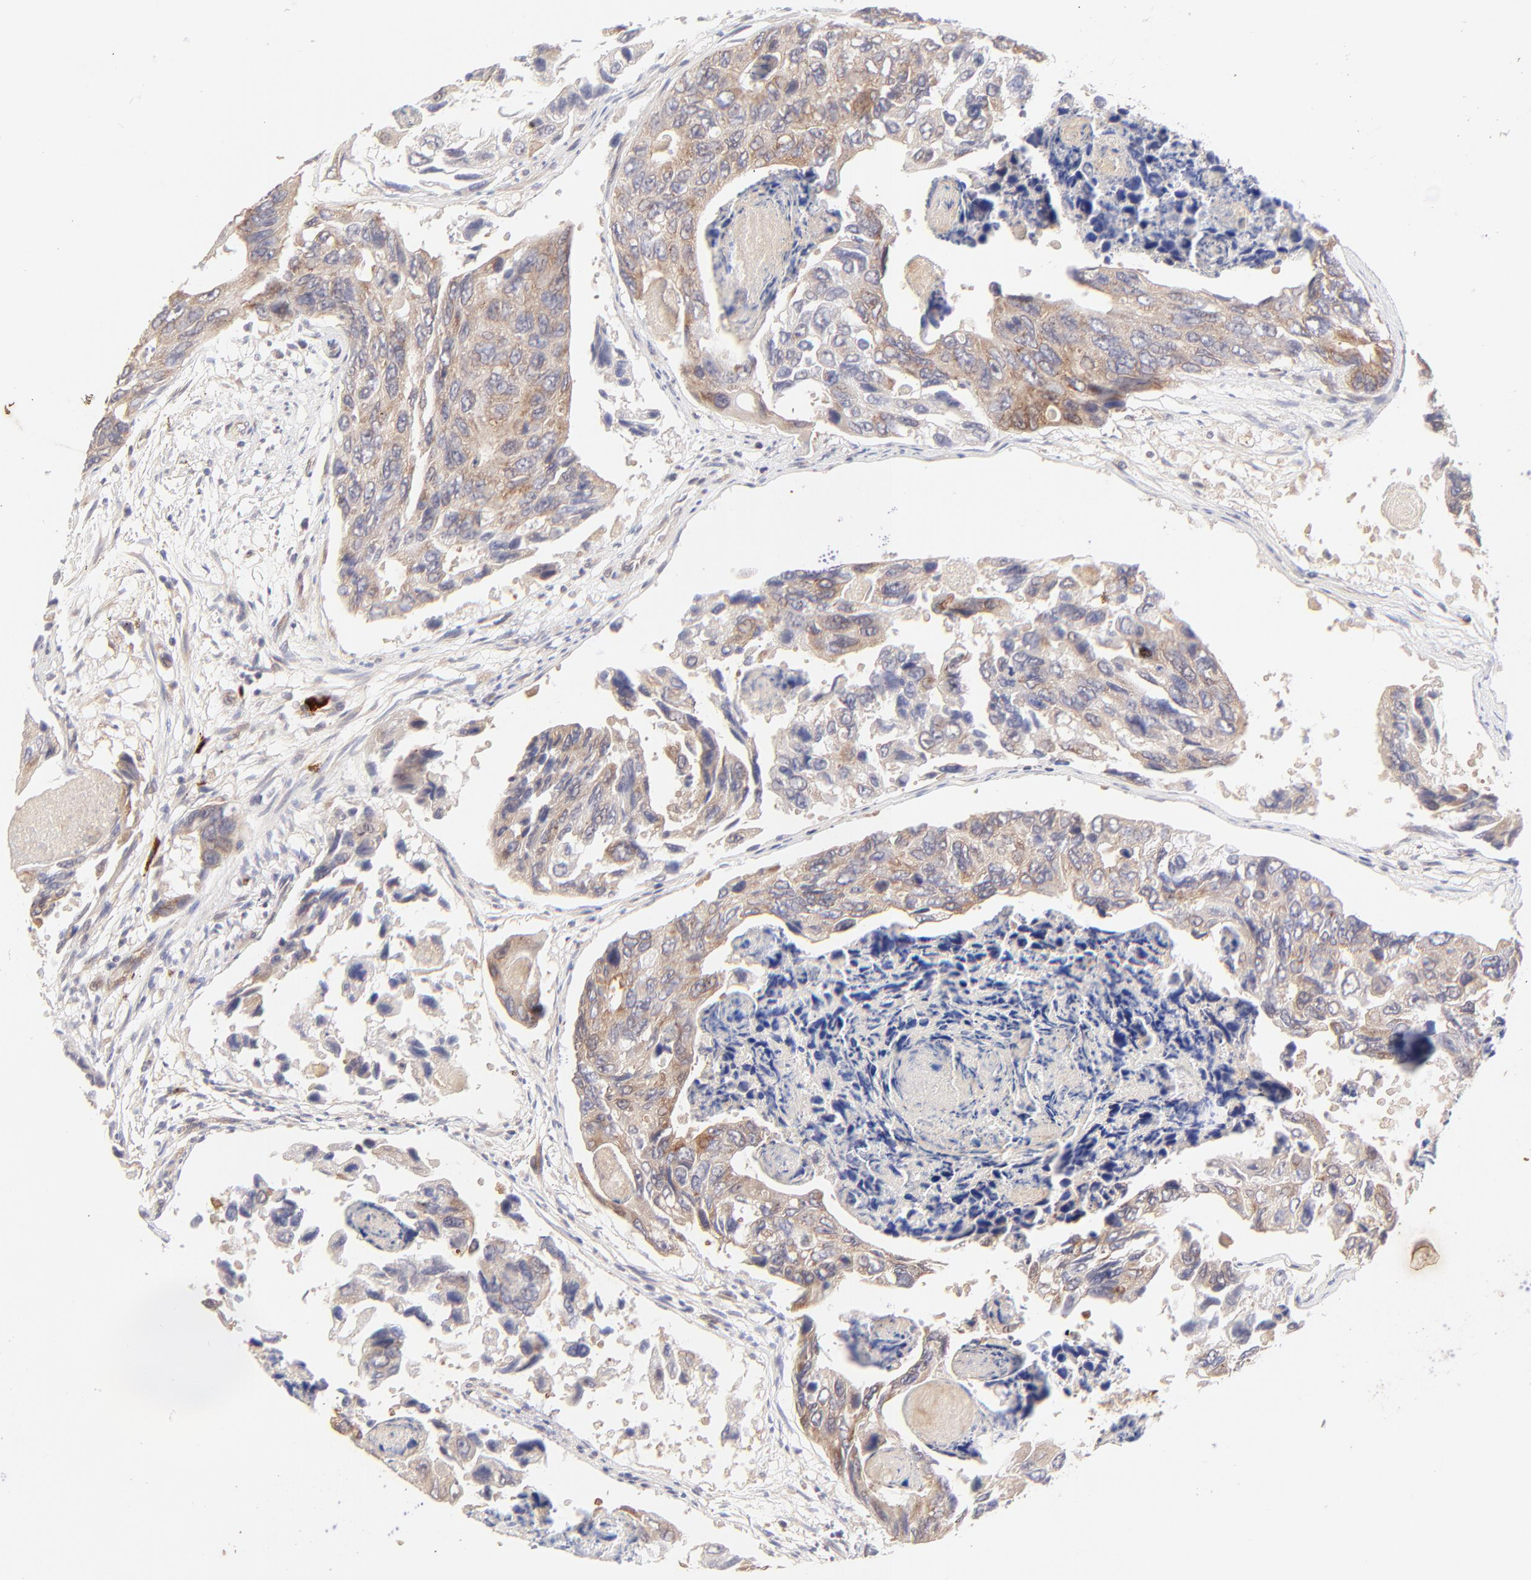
{"staining": {"intensity": "moderate", "quantity": ">75%", "location": "cytoplasmic/membranous"}, "tissue": "colorectal cancer", "cell_type": "Tumor cells", "image_type": "cancer", "snomed": [{"axis": "morphology", "description": "Adenocarcinoma, NOS"}, {"axis": "topography", "description": "Colon"}], "caption": "Protein expression analysis of adenocarcinoma (colorectal) demonstrates moderate cytoplasmic/membranous expression in about >75% of tumor cells.", "gene": "TNRC6B", "patient": {"sex": "female", "age": 86}}